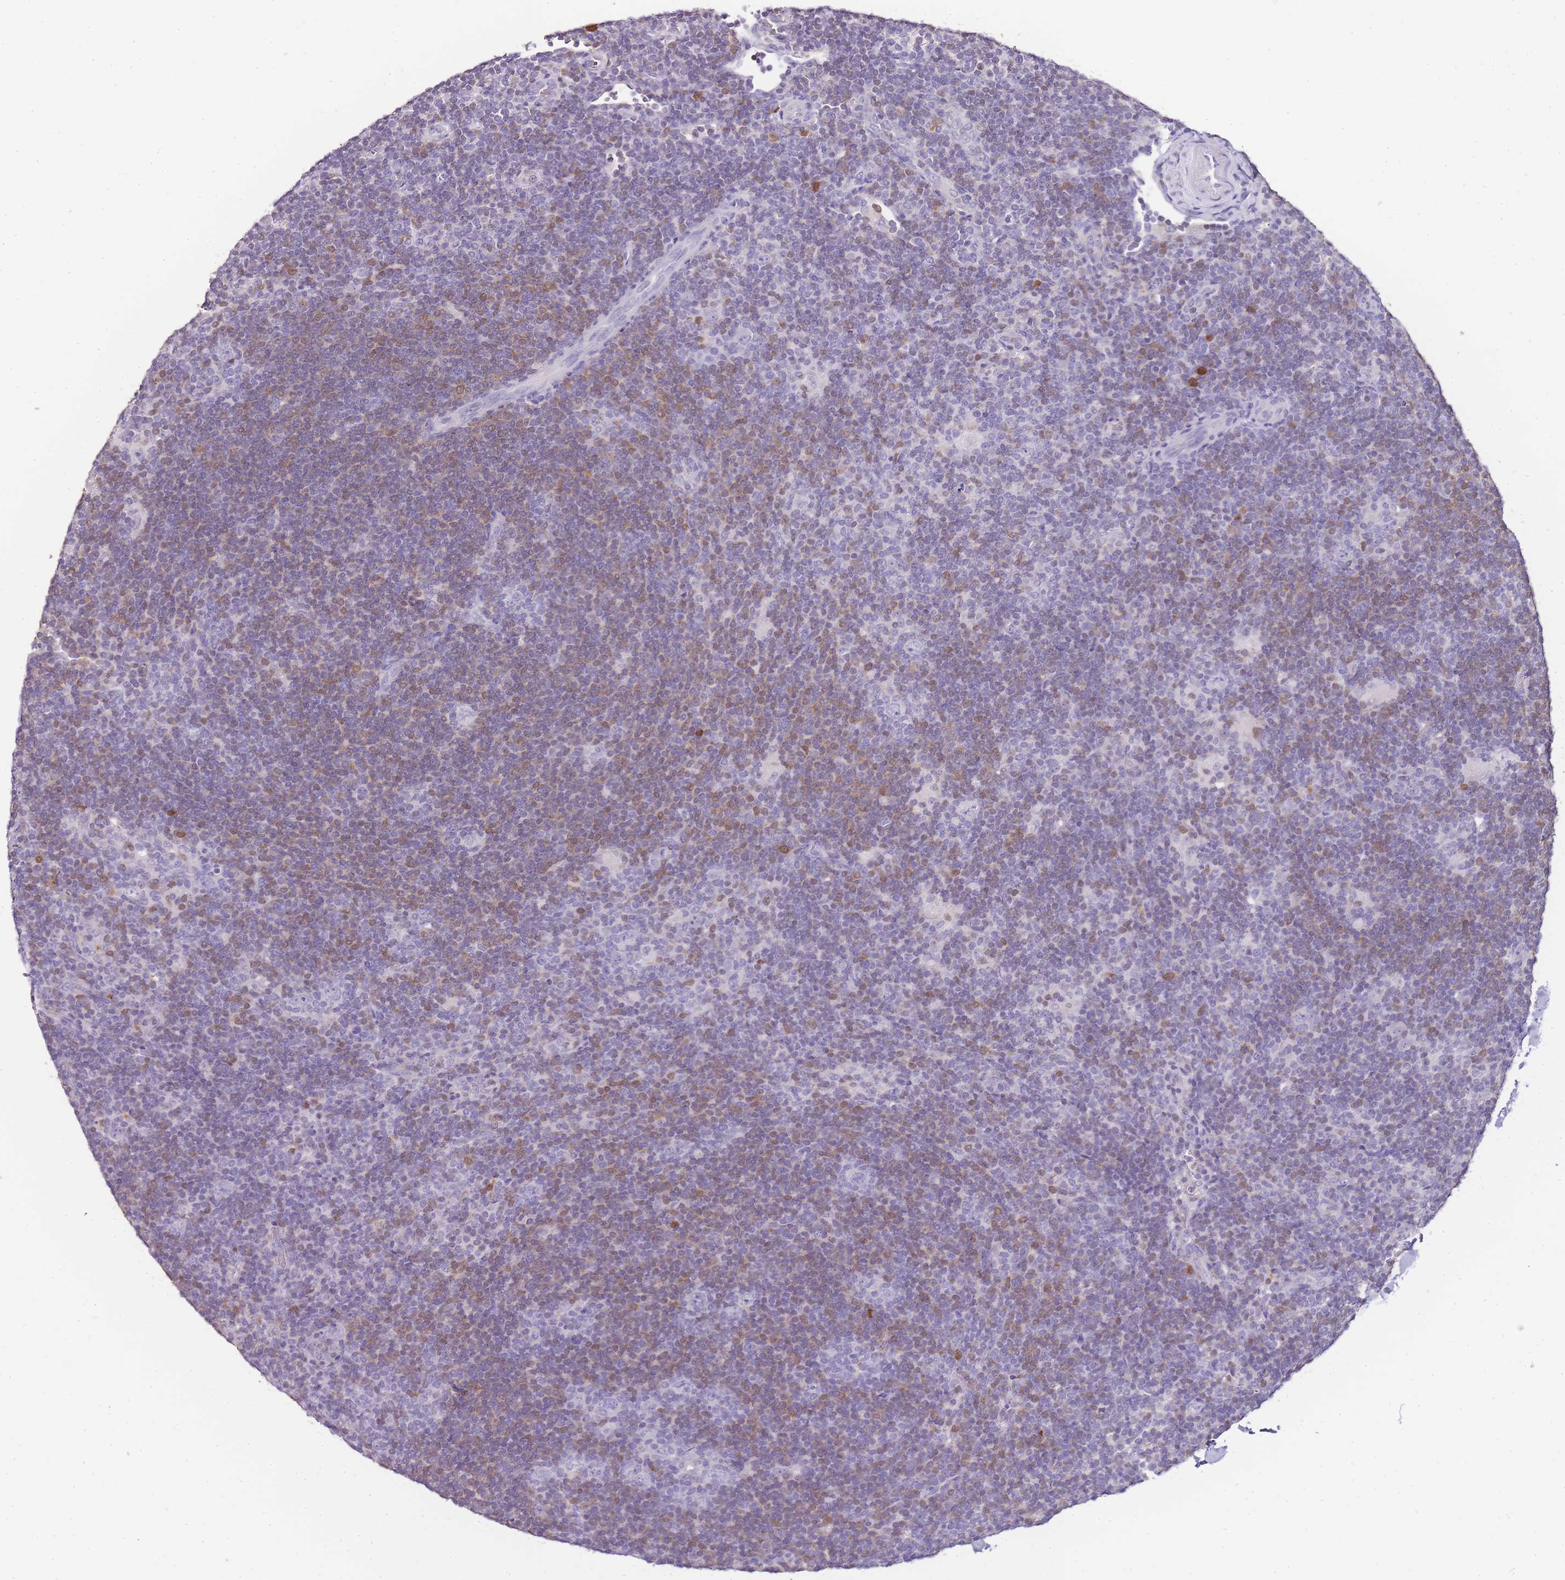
{"staining": {"intensity": "negative", "quantity": "none", "location": "none"}, "tissue": "lymphoma", "cell_type": "Tumor cells", "image_type": "cancer", "snomed": [{"axis": "morphology", "description": "Hodgkin's disease, NOS"}, {"axis": "topography", "description": "Lymph node"}], "caption": "Micrograph shows no protein staining in tumor cells of lymphoma tissue.", "gene": "ZBP1", "patient": {"sex": "female", "age": 57}}